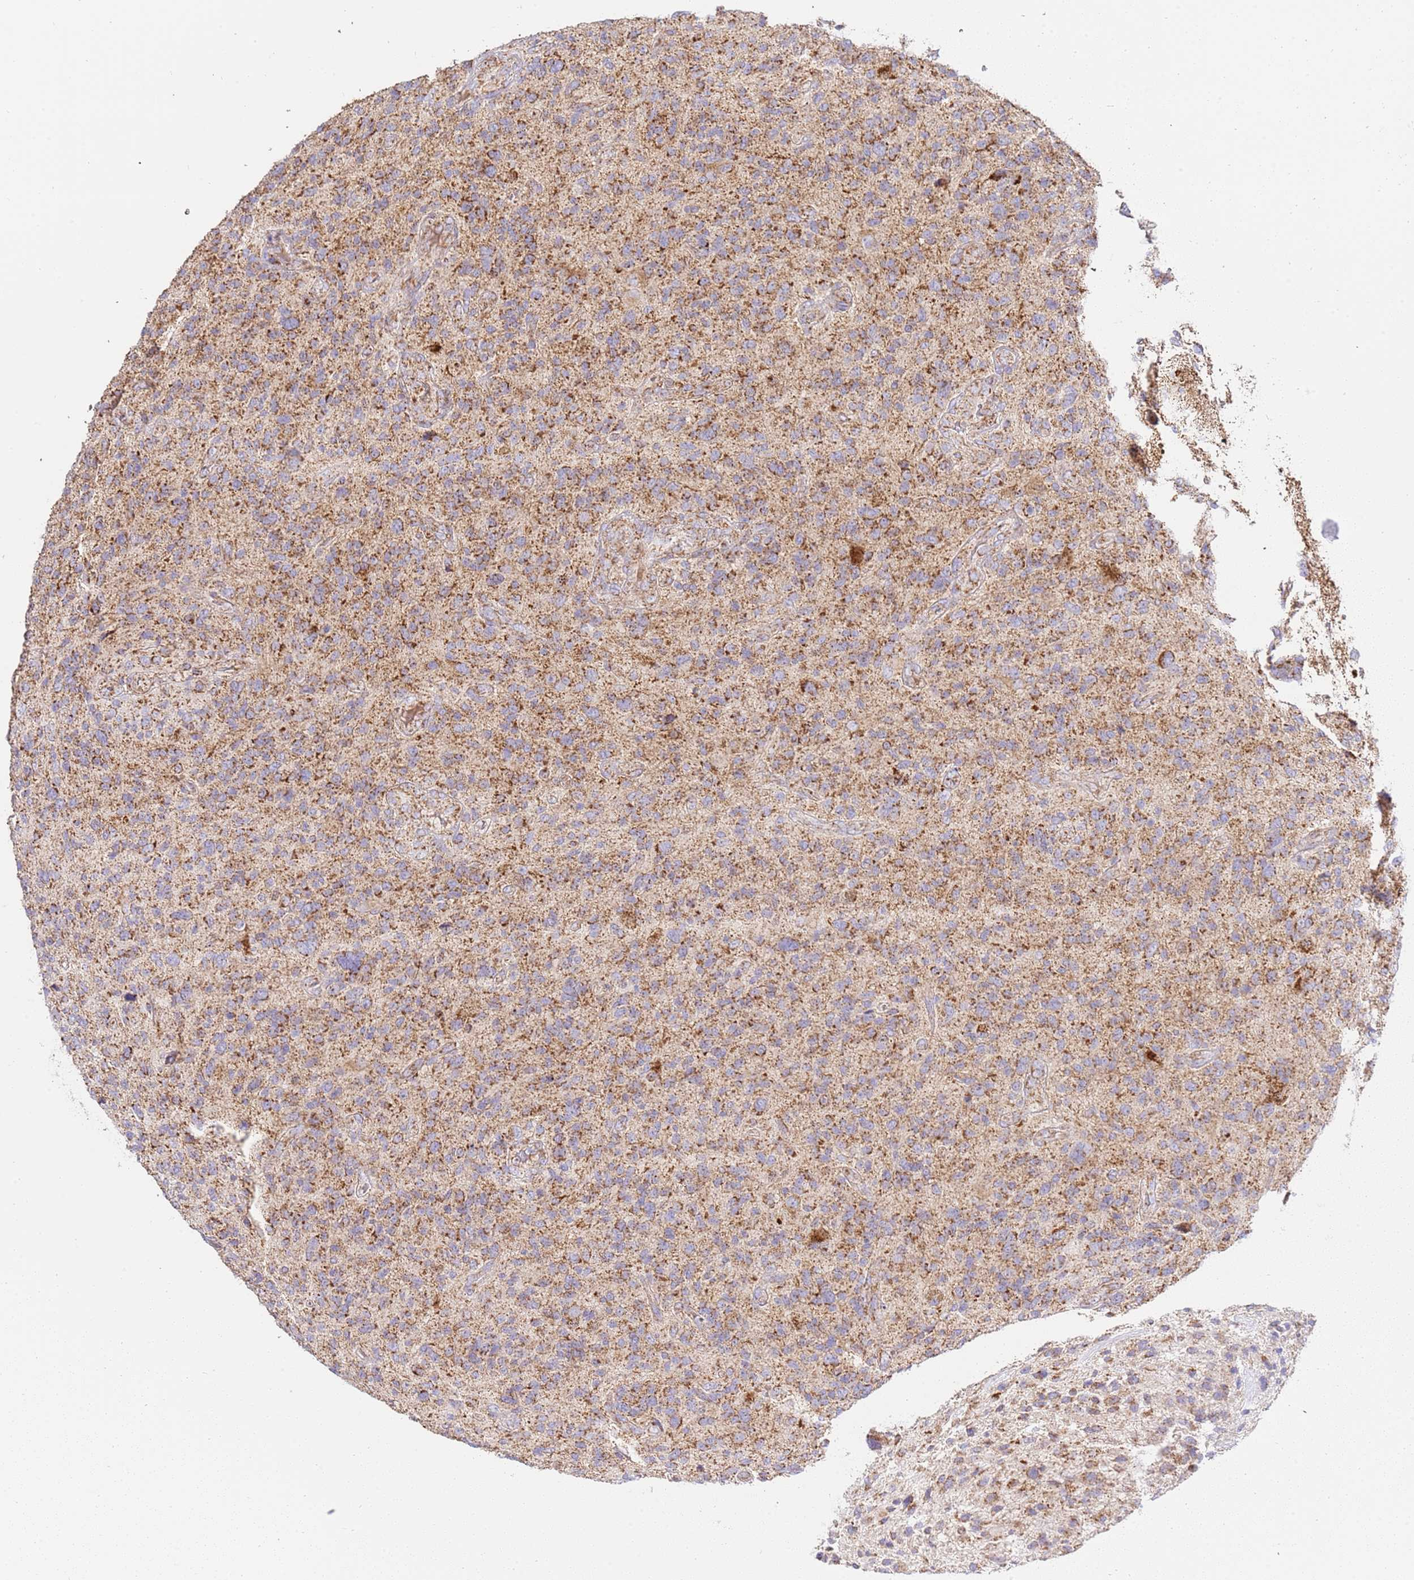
{"staining": {"intensity": "moderate", "quantity": ">75%", "location": "cytoplasmic/membranous"}, "tissue": "glioma", "cell_type": "Tumor cells", "image_type": "cancer", "snomed": [{"axis": "morphology", "description": "Glioma, malignant, High grade"}, {"axis": "topography", "description": "Brain"}], "caption": "IHC histopathology image of human glioma stained for a protein (brown), which demonstrates medium levels of moderate cytoplasmic/membranous expression in approximately >75% of tumor cells.", "gene": "ZBTB39", "patient": {"sex": "male", "age": 47}}